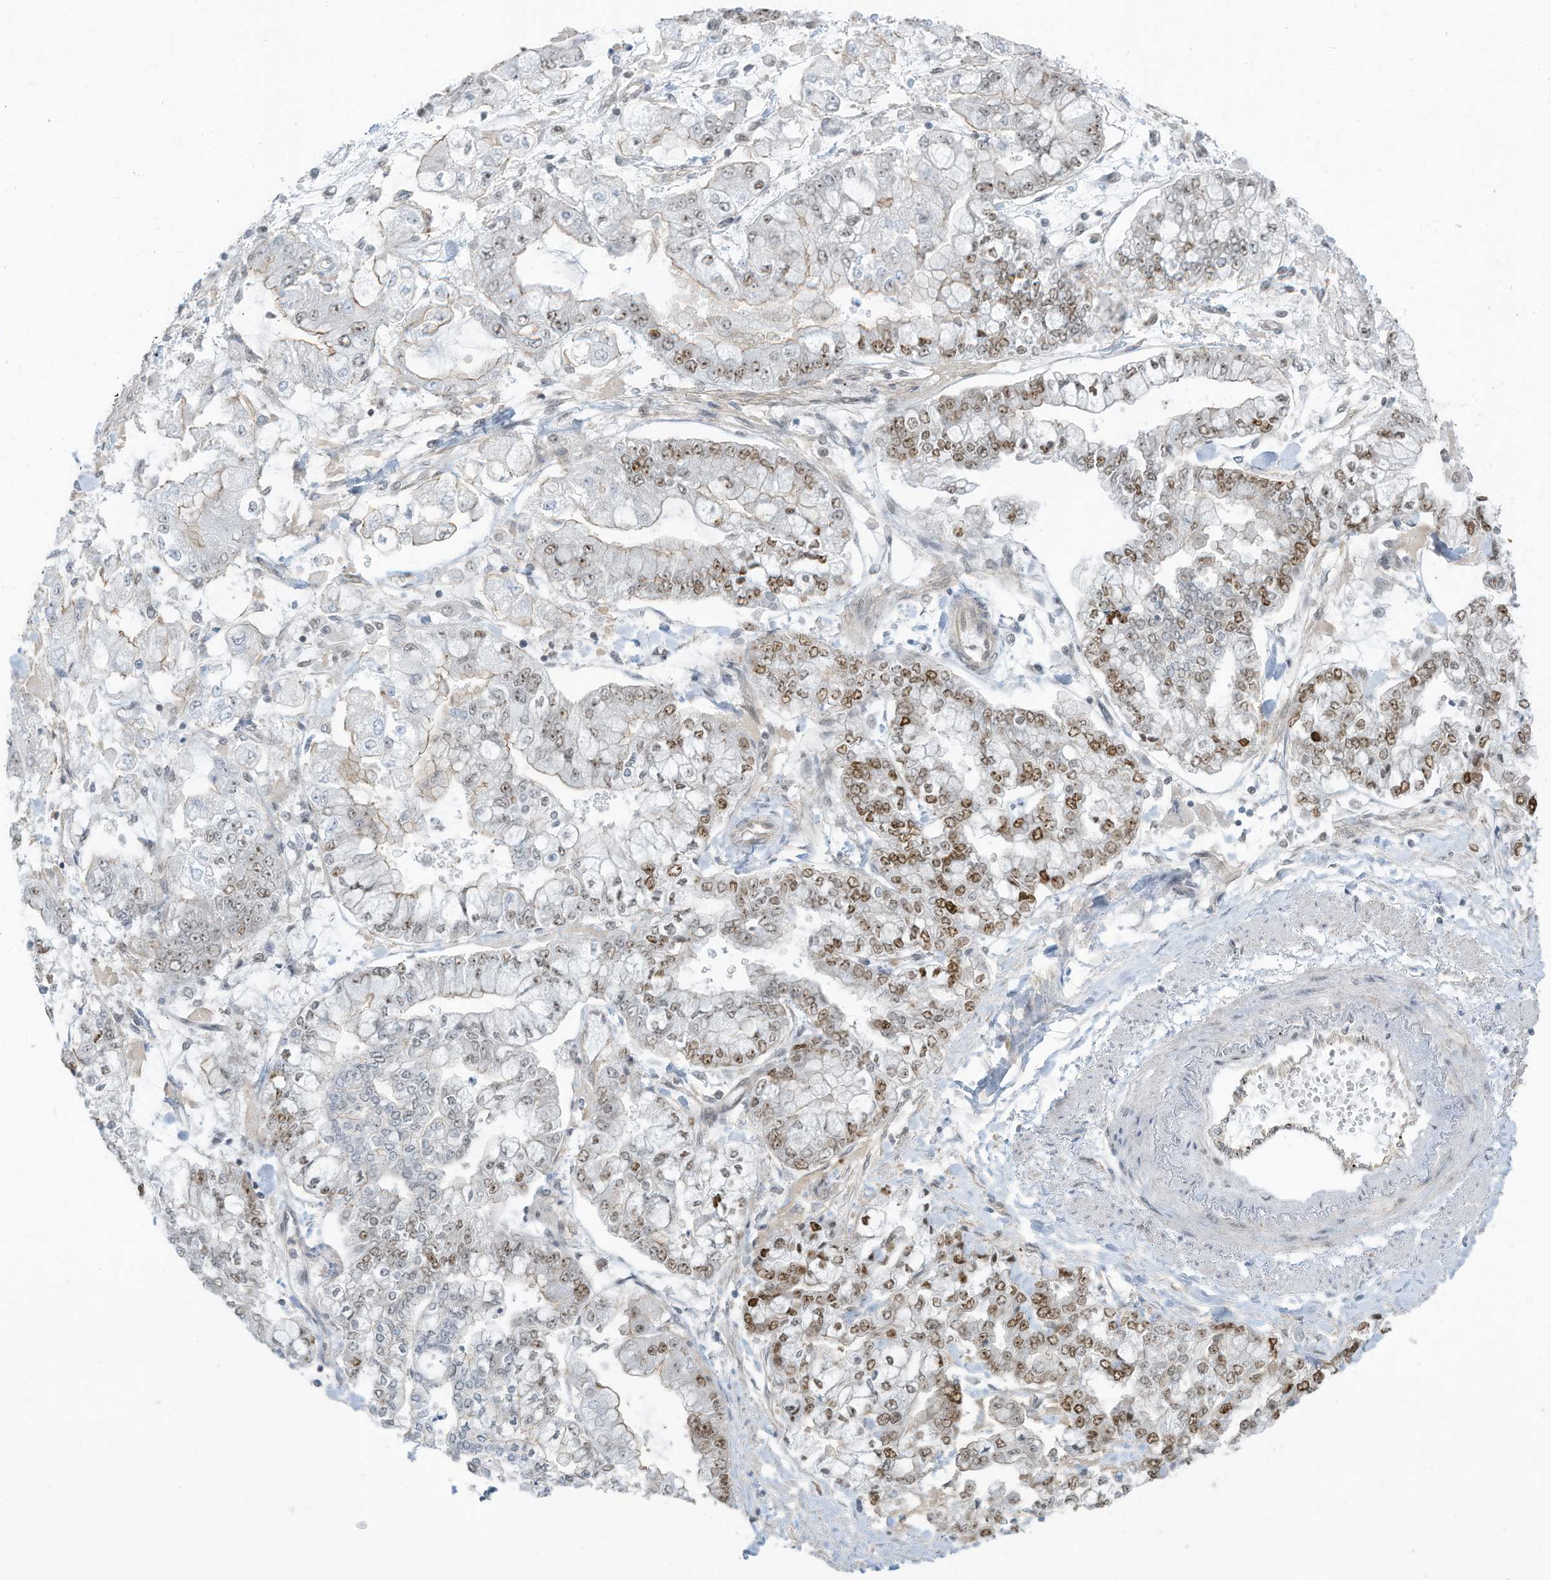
{"staining": {"intensity": "moderate", "quantity": "25%-75%", "location": "nuclear"}, "tissue": "stomach cancer", "cell_type": "Tumor cells", "image_type": "cancer", "snomed": [{"axis": "morphology", "description": "Normal tissue, NOS"}, {"axis": "morphology", "description": "Adenocarcinoma, NOS"}, {"axis": "topography", "description": "Stomach, upper"}, {"axis": "topography", "description": "Stomach"}], "caption": "Immunohistochemical staining of stomach cancer exhibits moderate nuclear protein expression in about 25%-75% of tumor cells.", "gene": "DBR1", "patient": {"sex": "male", "age": 76}}